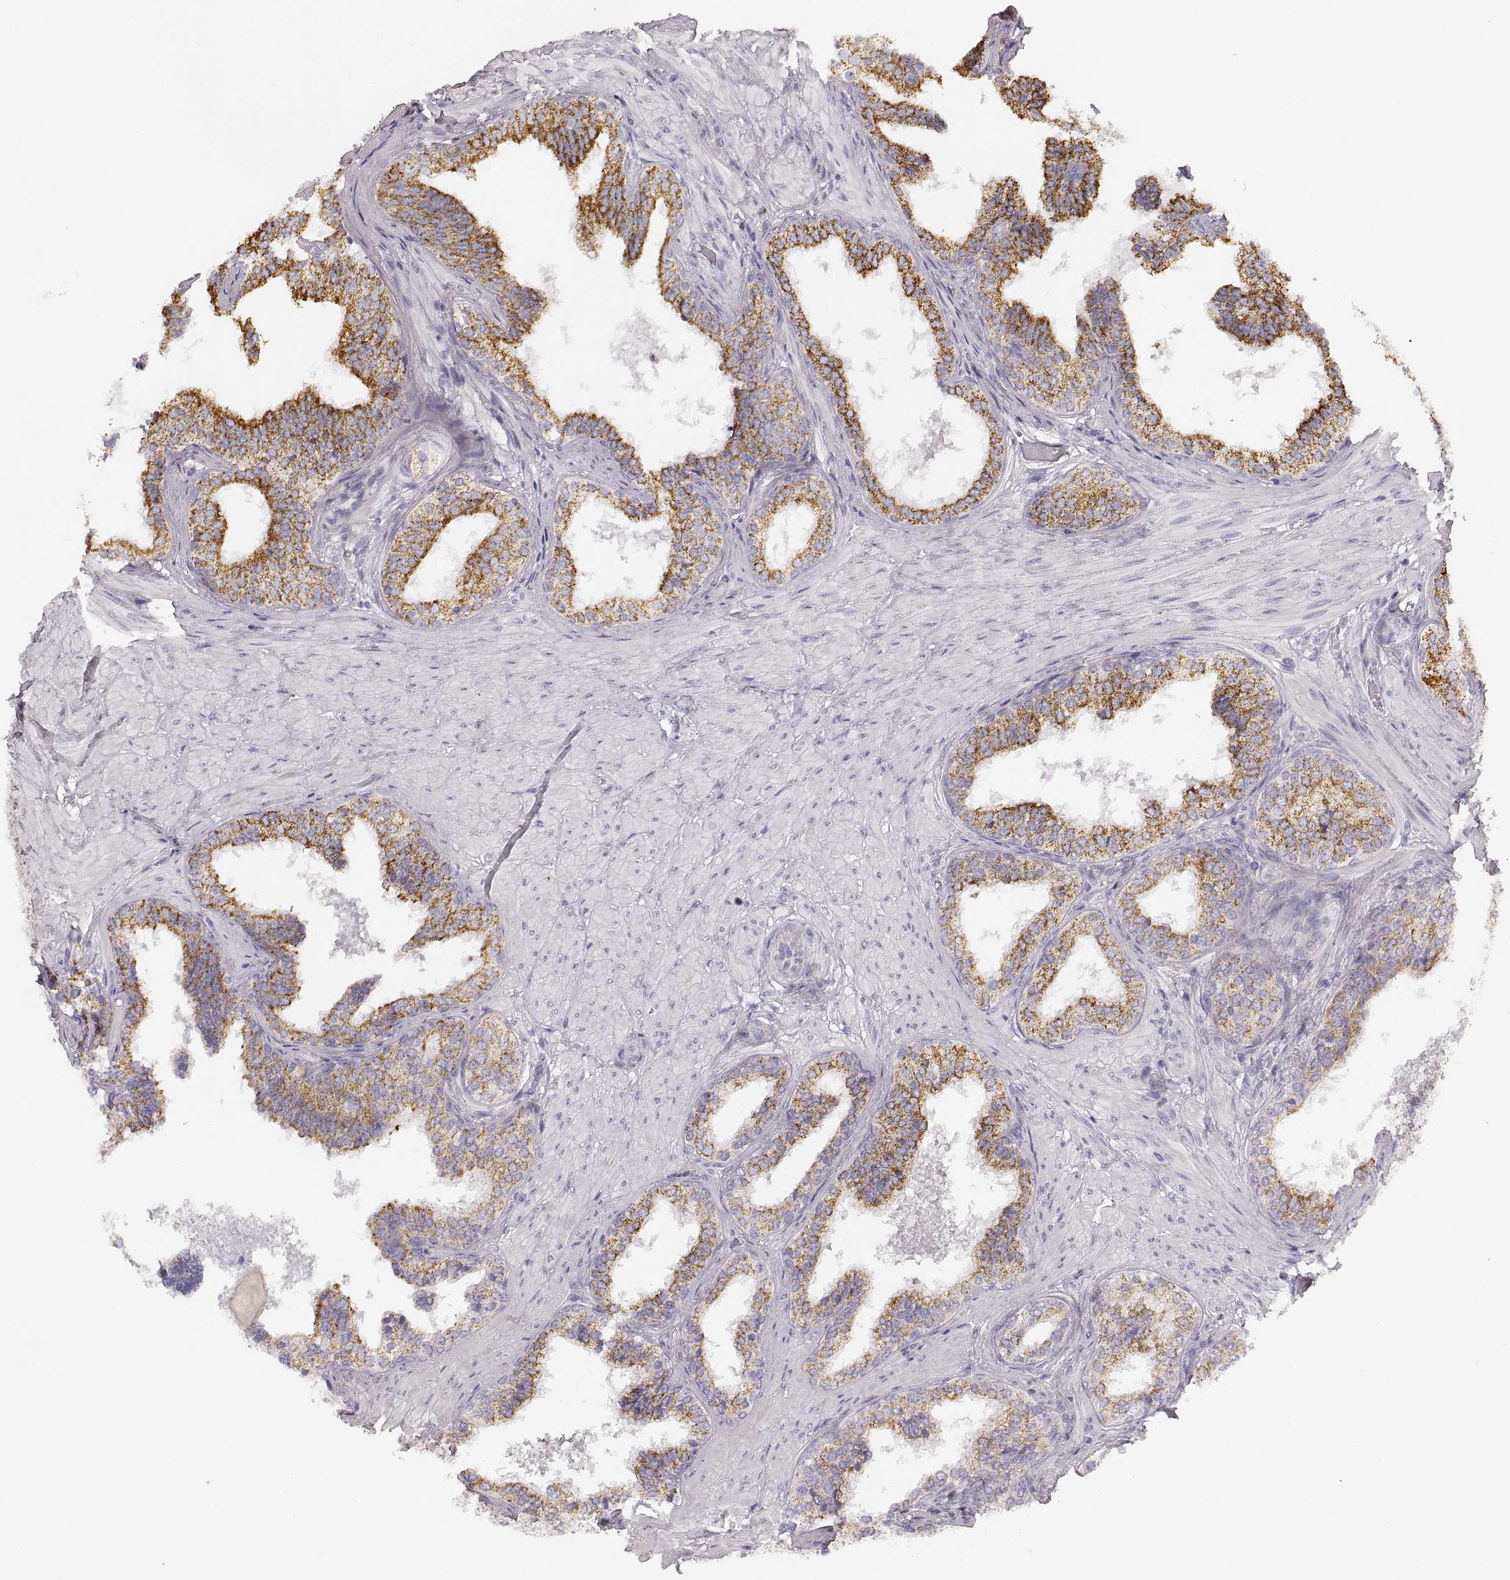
{"staining": {"intensity": "moderate", "quantity": ">75%", "location": "cytoplasmic/membranous"}, "tissue": "prostate cancer", "cell_type": "Tumor cells", "image_type": "cancer", "snomed": [{"axis": "morphology", "description": "Adenocarcinoma, Low grade"}, {"axis": "topography", "description": "Prostate"}], "caption": "This micrograph displays immunohistochemistry (IHC) staining of human prostate cancer, with medium moderate cytoplasmic/membranous positivity in approximately >75% of tumor cells.", "gene": "RDH13", "patient": {"sex": "male", "age": 60}}